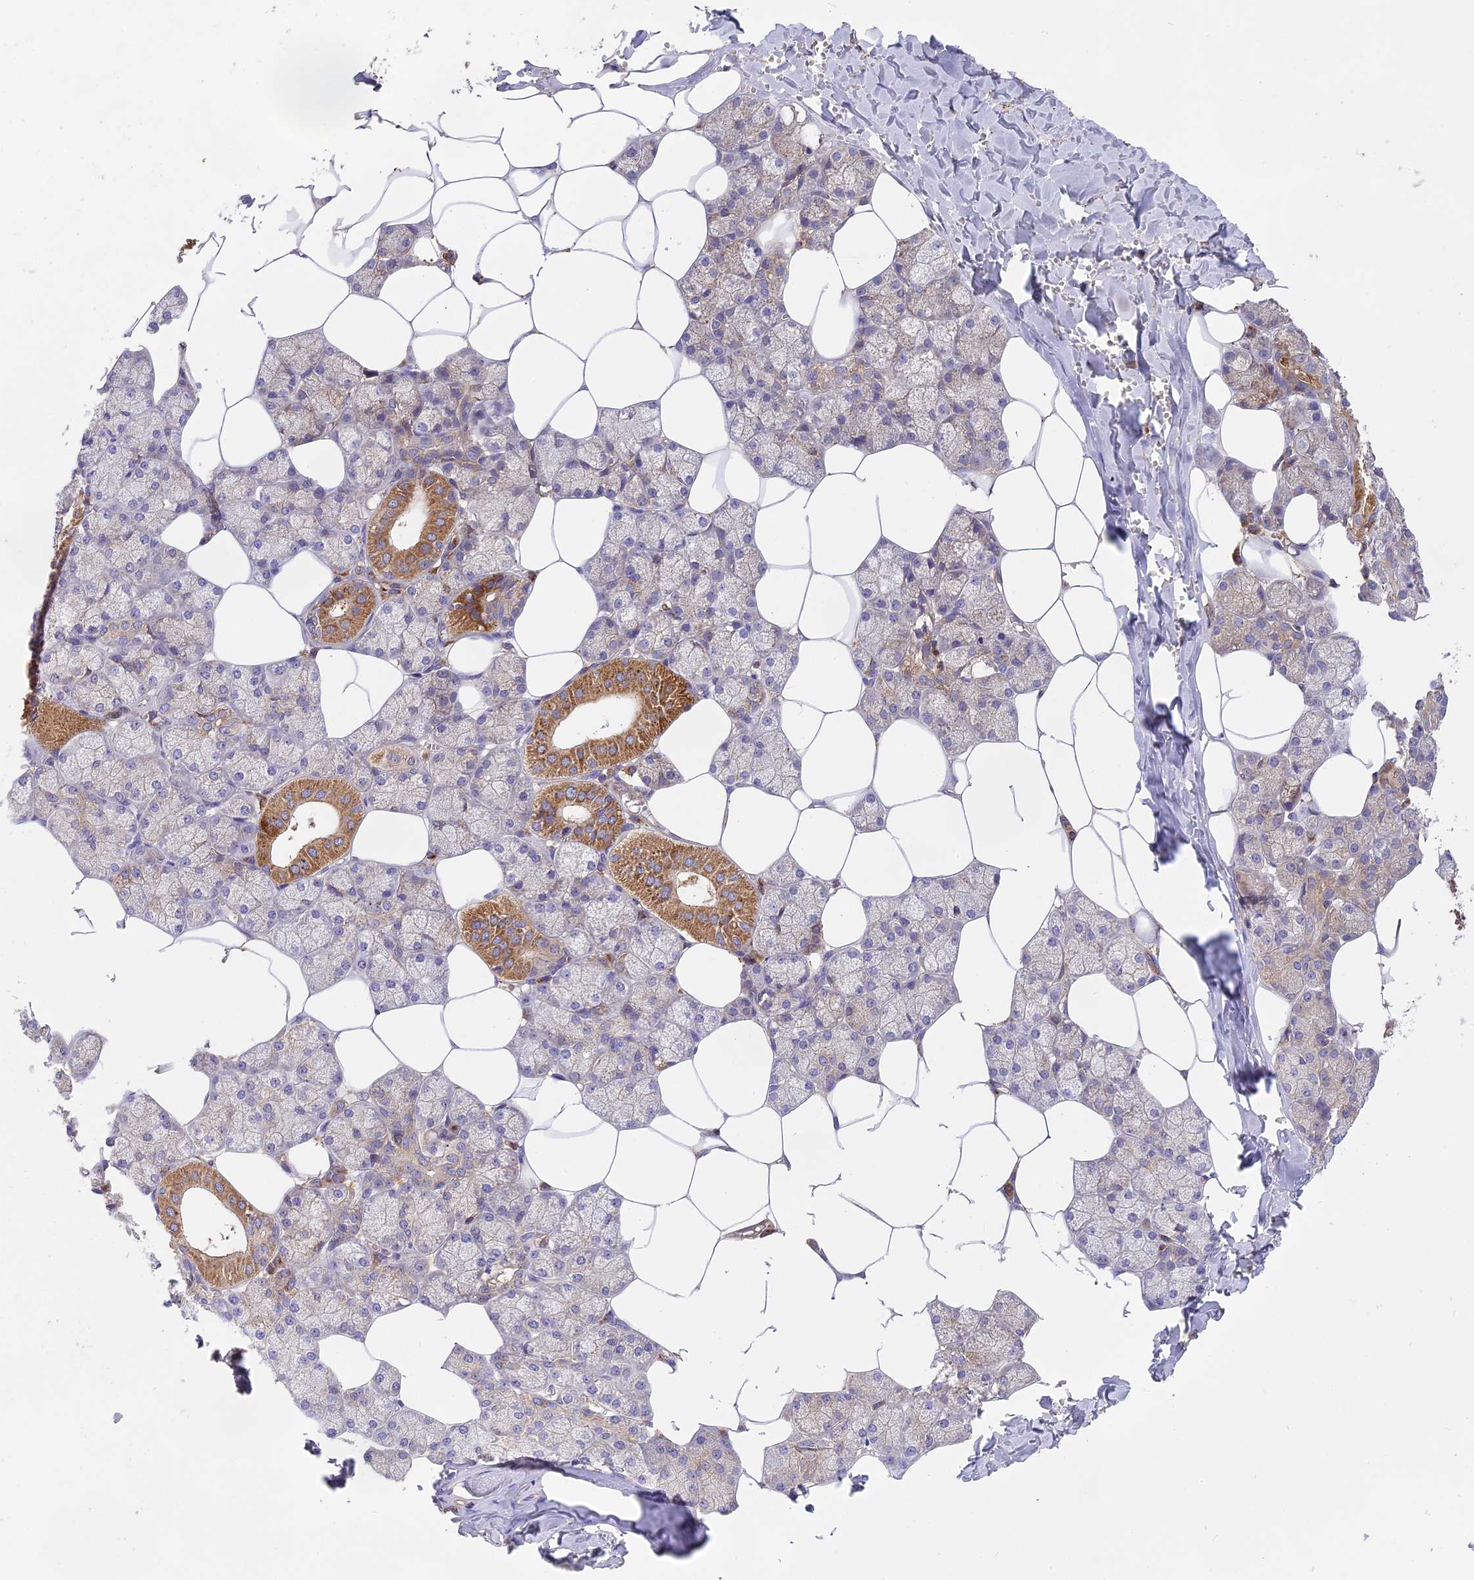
{"staining": {"intensity": "strong", "quantity": "<25%", "location": "cytoplasmic/membranous"}, "tissue": "salivary gland", "cell_type": "Glandular cells", "image_type": "normal", "snomed": [{"axis": "morphology", "description": "Normal tissue, NOS"}, {"axis": "topography", "description": "Salivary gland"}], "caption": "DAB immunohistochemical staining of benign human salivary gland demonstrates strong cytoplasmic/membranous protein positivity in approximately <25% of glandular cells.", "gene": "NUDT8", "patient": {"sex": "male", "age": 62}}